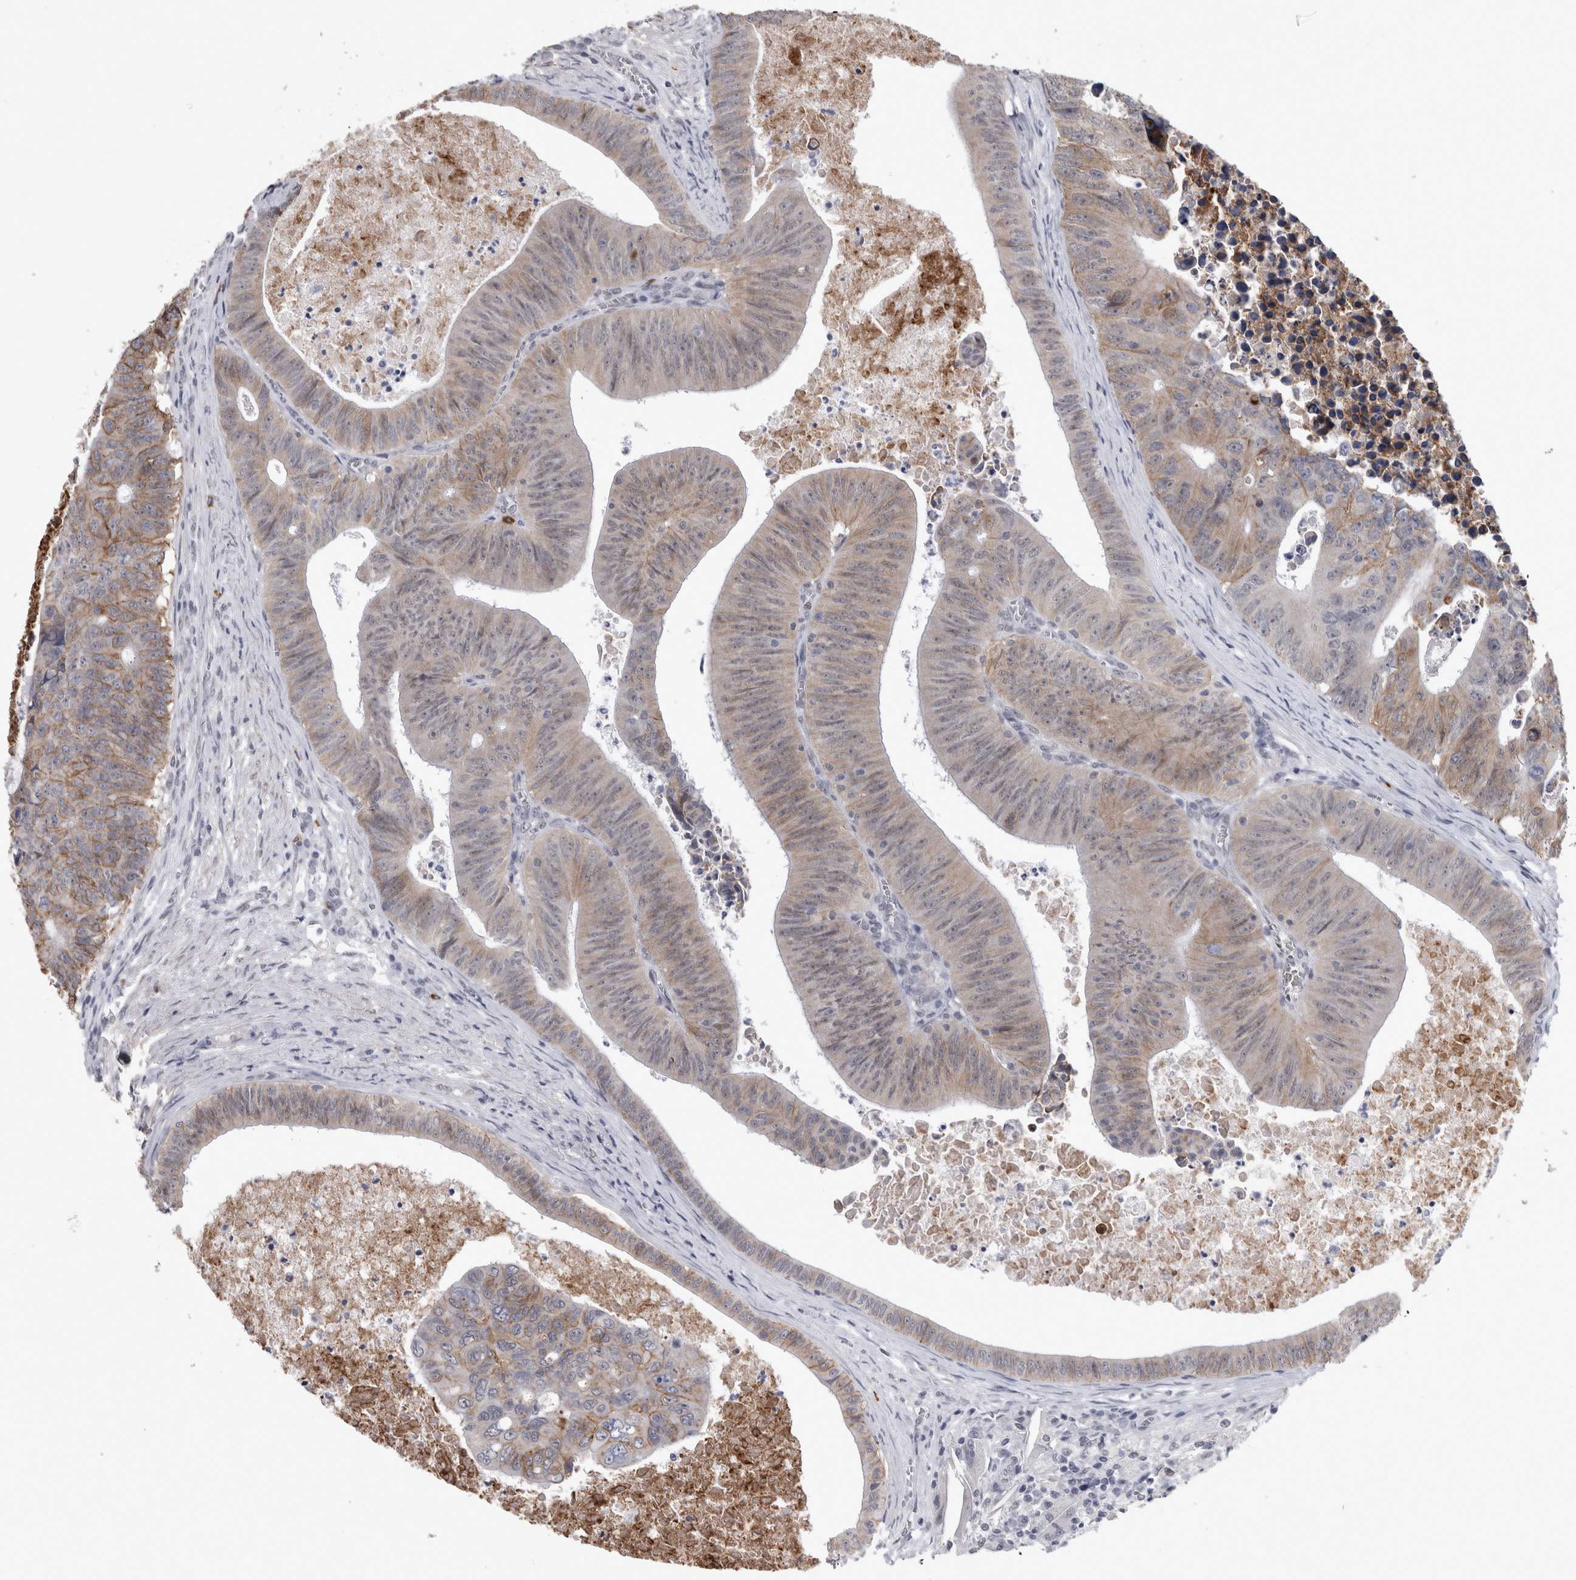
{"staining": {"intensity": "moderate", "quantity": "25%-75%", "location": "cytoplasmic/membranous"}, "tissue": "colorectal cancer", "cell_type": "Tumor cells", "image_type": "cancer", "snomed": [{"axis": "morphology", "description": "Adenocarcinoma, NOS"}, {"axis": "topography", "description": "Colon"}], "caption": "Protein expression analysis of colorectal adenocarcinoma shows moderate cytoplasmic/membranous positivity in about 25%-75% of tumor cells.", "gene": "PEBP4", "patient": {"sex": "male", "age": 87}}